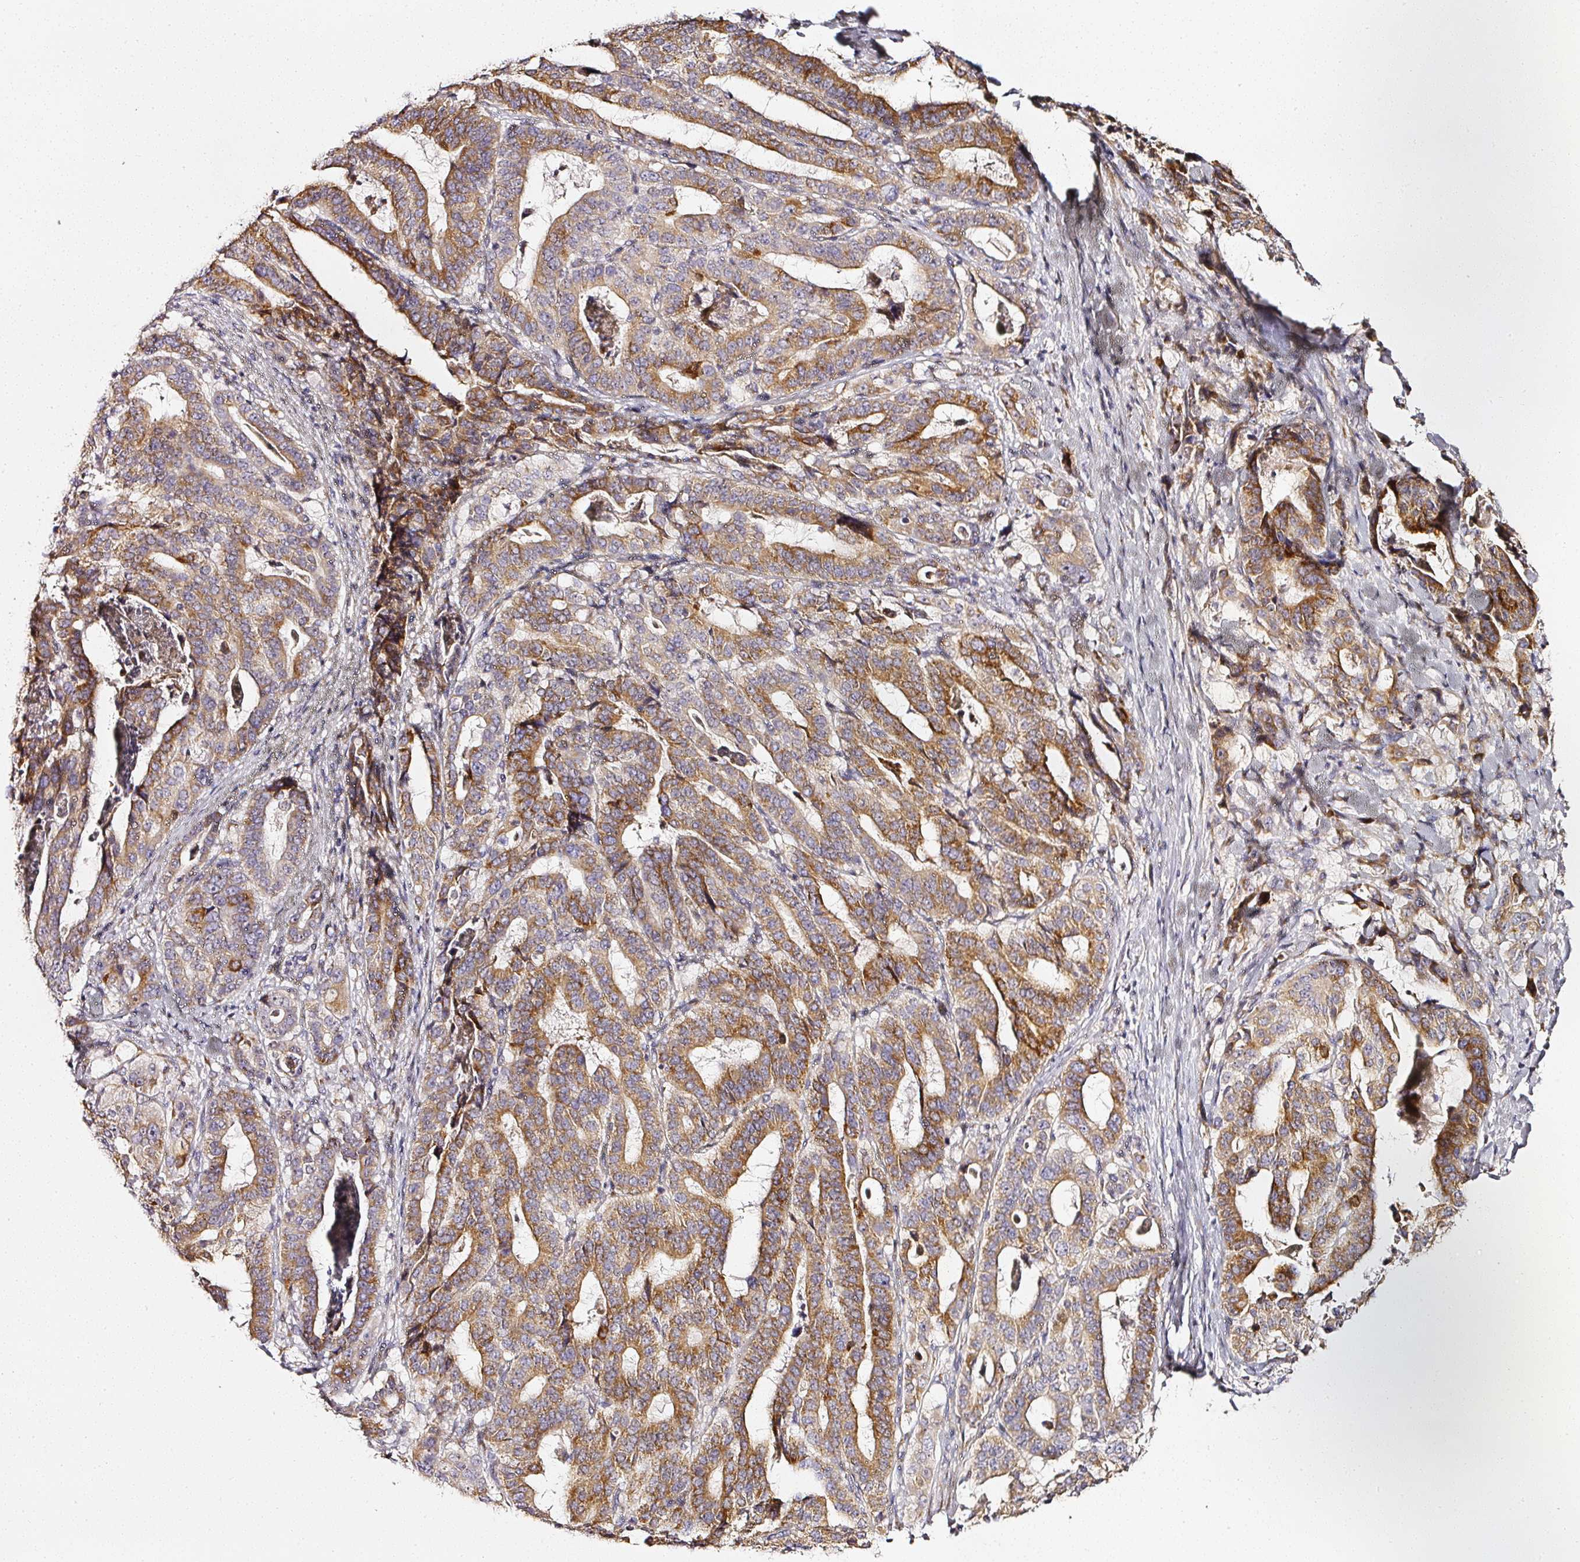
{"staining": {"intensity": "moderate", "quantity": ">75%", "location": "cytoplasmic/membranous"}, "tissue": "stomach cancer", "cell_type": "Tumor cells", "image_type": "cancer", "snomed": [{"axis": "morphology", "description": "Adenocarcinoma, NOS"}, {"axis": "topography", "description": "Stomach"}], "caption": "A photomicrograph of stomach cancer stained for a protein shows moderate cytoplasmic/membranous brown staining in tumor cells.", "gene": "NTRK1", "patient": {"sex": "male", "age": 48}}